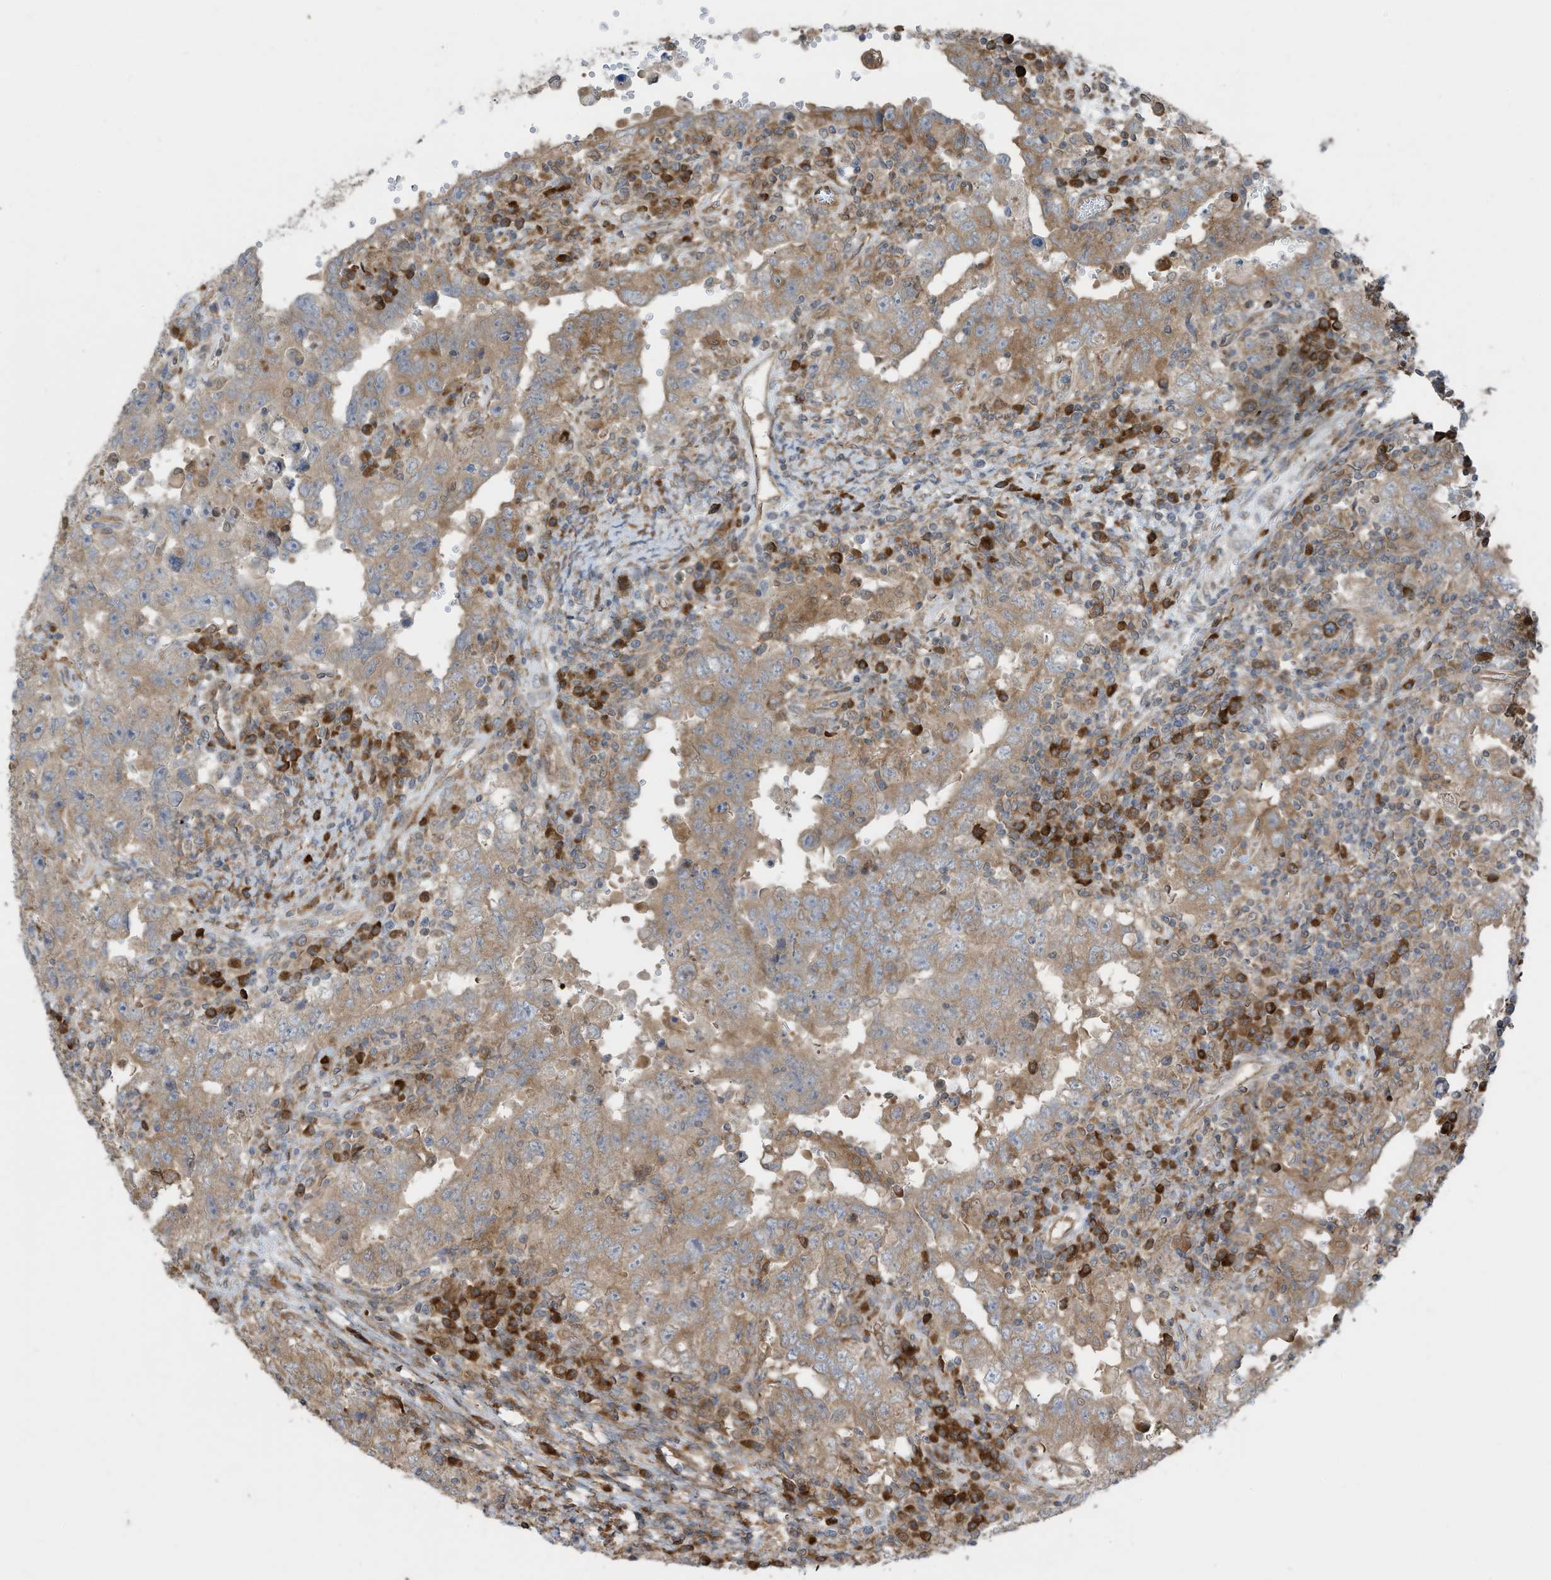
{"staining": {"intensity": "moderate", "quantity": ">75%", "location": "cytoplasmic/membranous"}, "tissue": "testis cancer", "cell_type": "Tumor cells", "image_type": "cancer", "snomed": [{"axis": "morphology", "description": "Carcinoma, Embryonal, NOS"}, {"axis": "topography", "description": "Testis"}], "caption": "Tumor cells show medium levels of moderate cytoplasmic/membranous expression in about >75% of cells in testis cancer. The staining is performed using DAB brown chromogen to label protein expression. The nuclei are counter-stained blue using hematoxylin.", "gene": "USE1", "patient": {"sex": "male", "age": 26}}